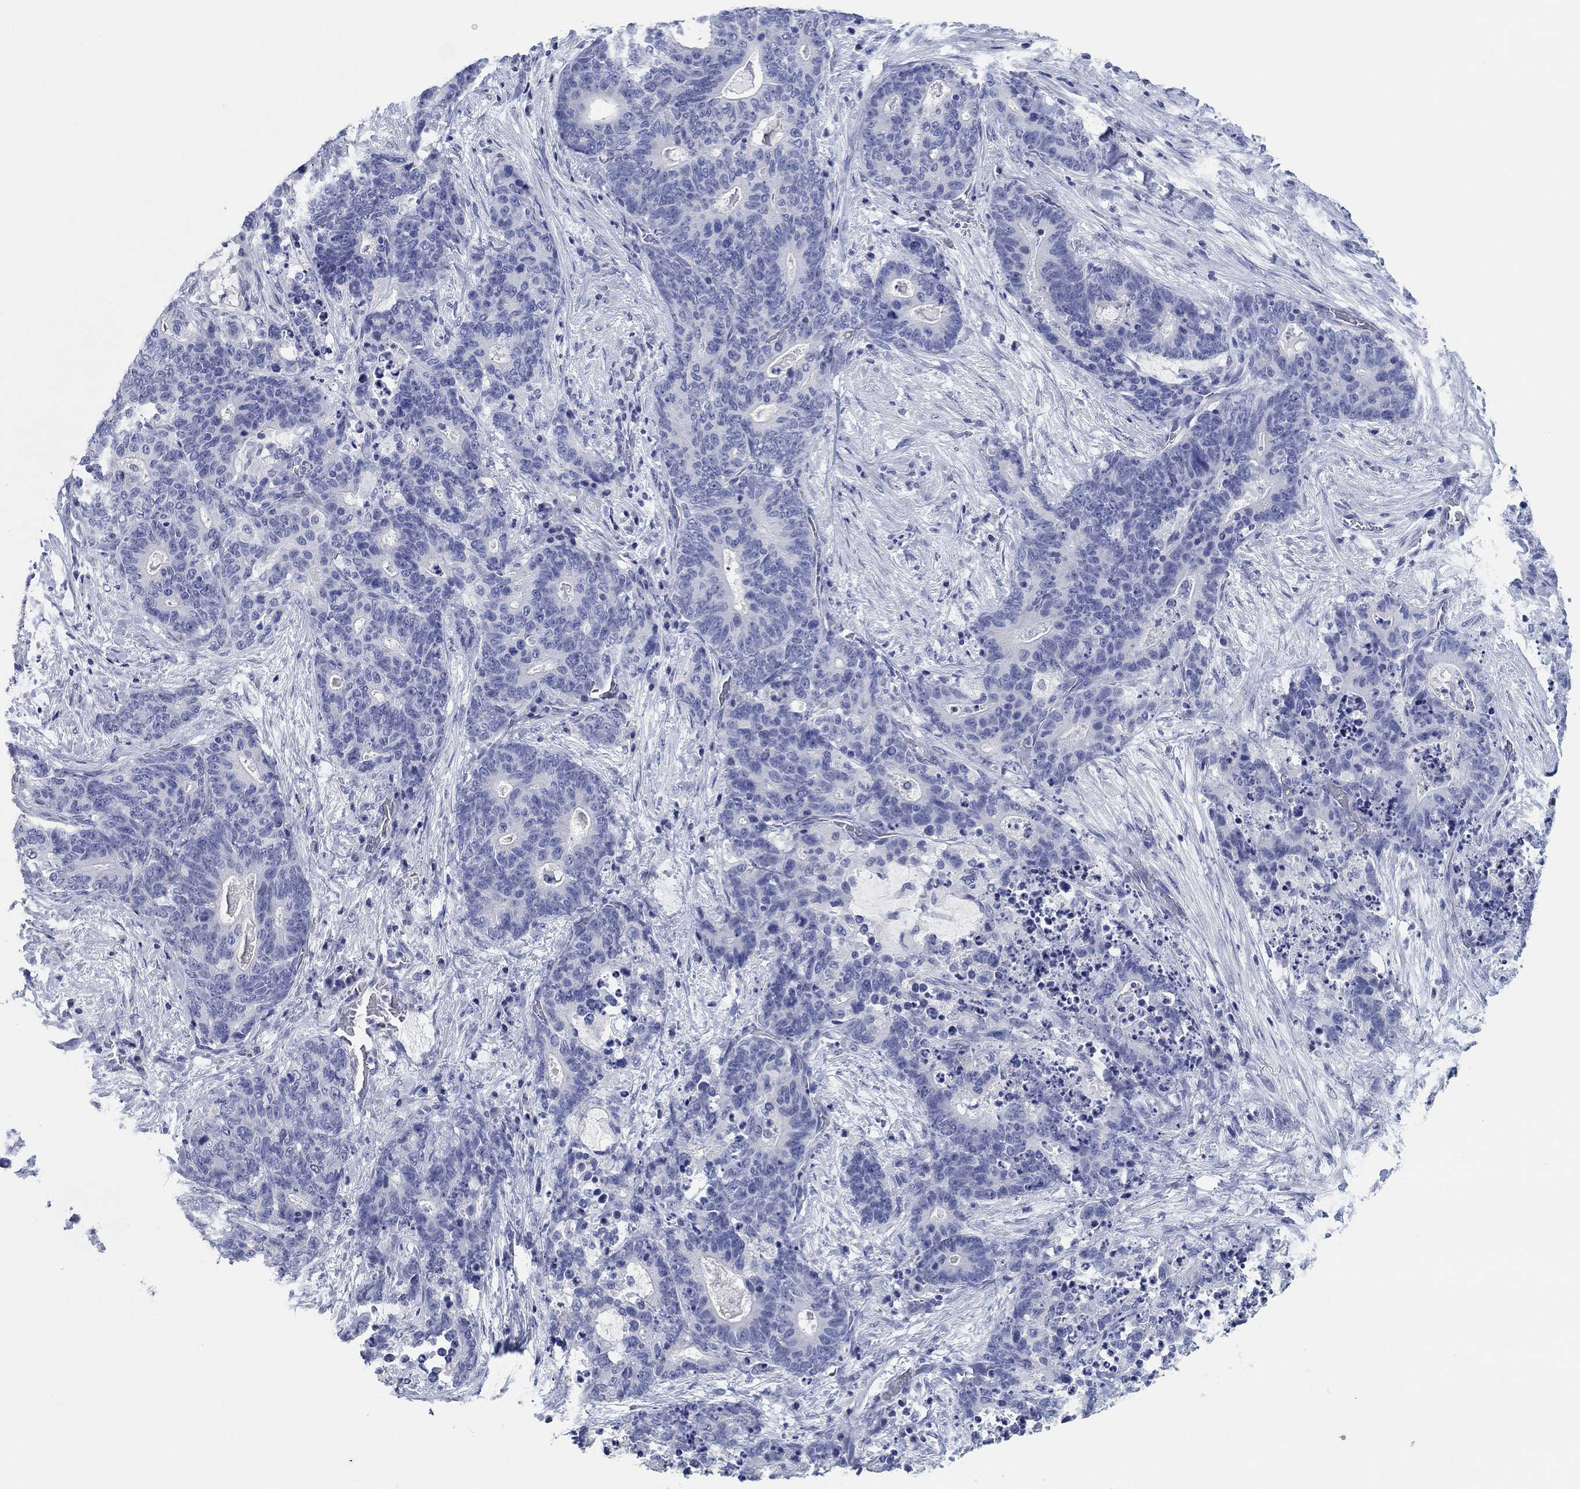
{"staining": {"intensity": "negative", "quantity": "none", "location": "none"}, "tissue": "stomach cancer", "cell_type": "Tumor cells", "image_type": "cancer", "snomed": [{"axis": "morphology", "description": "Normal tissue, NOS"}, {"axis": "morphology", "description": "Adenocarcinoma, NOS"}, {"axis": "topography", "description": "Stomach"}], "caption": "Immunohistochemical staining of adenocarcinoma (stomach) shows no significant staining in tumor cells. (Stains: DAB (3,3'-diaminobenzidine) immunohistochemistry with hematoxylin counter stain, Microscopy: brightfield microscopy at high magnification).", "gene": "POU5F1", "patient": {"sex": "female", "age": 64}}